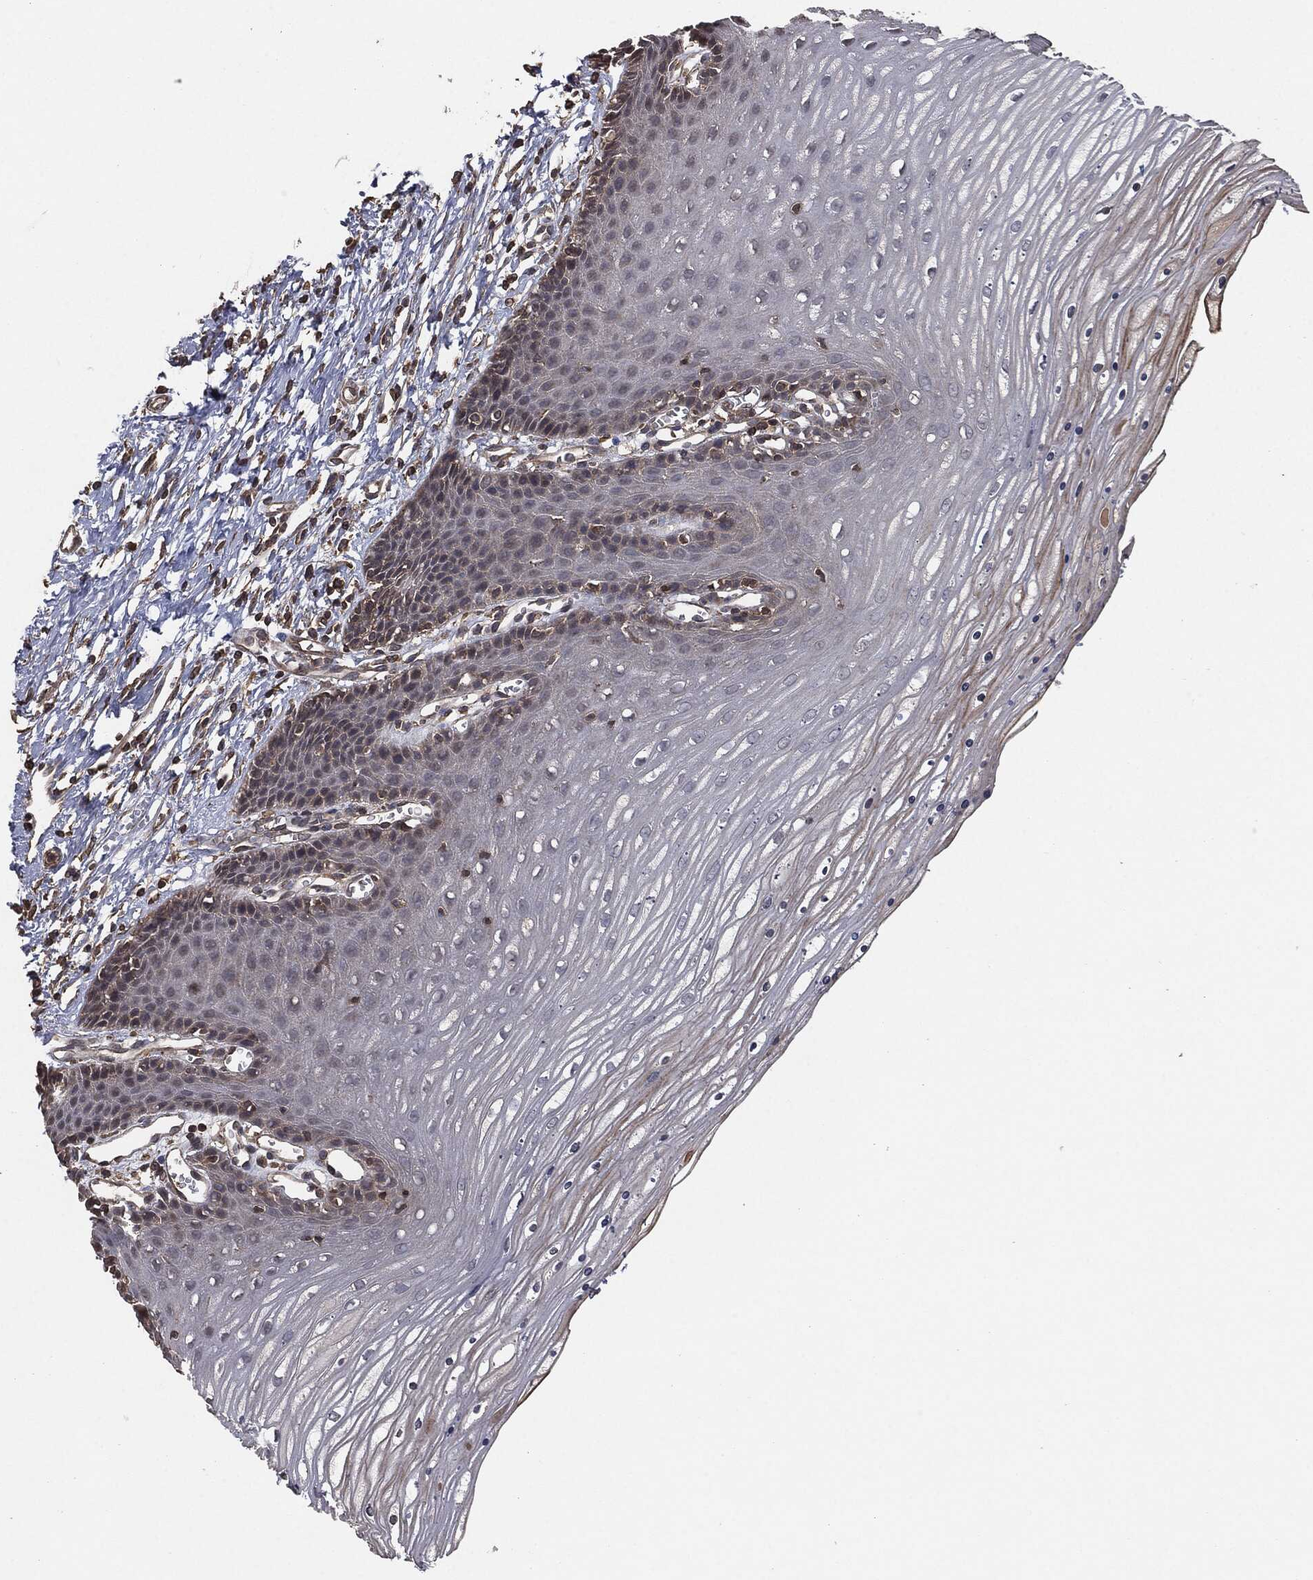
{"staining": {"intensity": "weak", "quantity": "25%-75%", "location": "cytoplasmic/membranous"}, "tissue": "cervix", "cell_type": "Glandular cells", "image_type": "normal", "snomed": [{"axis": "morphology", "description": "Normal tissue, NOS"}, {"axis": "topography", "description": "Cervix"}], "caption": "Protein expression by immunohistochemistry exhibits weak cytoplasmic/membranous staining in about 25%-75% of glandular cells in benign cervix.", "gene": "ERBIN", "patient": {"sex": "female", "age": 35}}